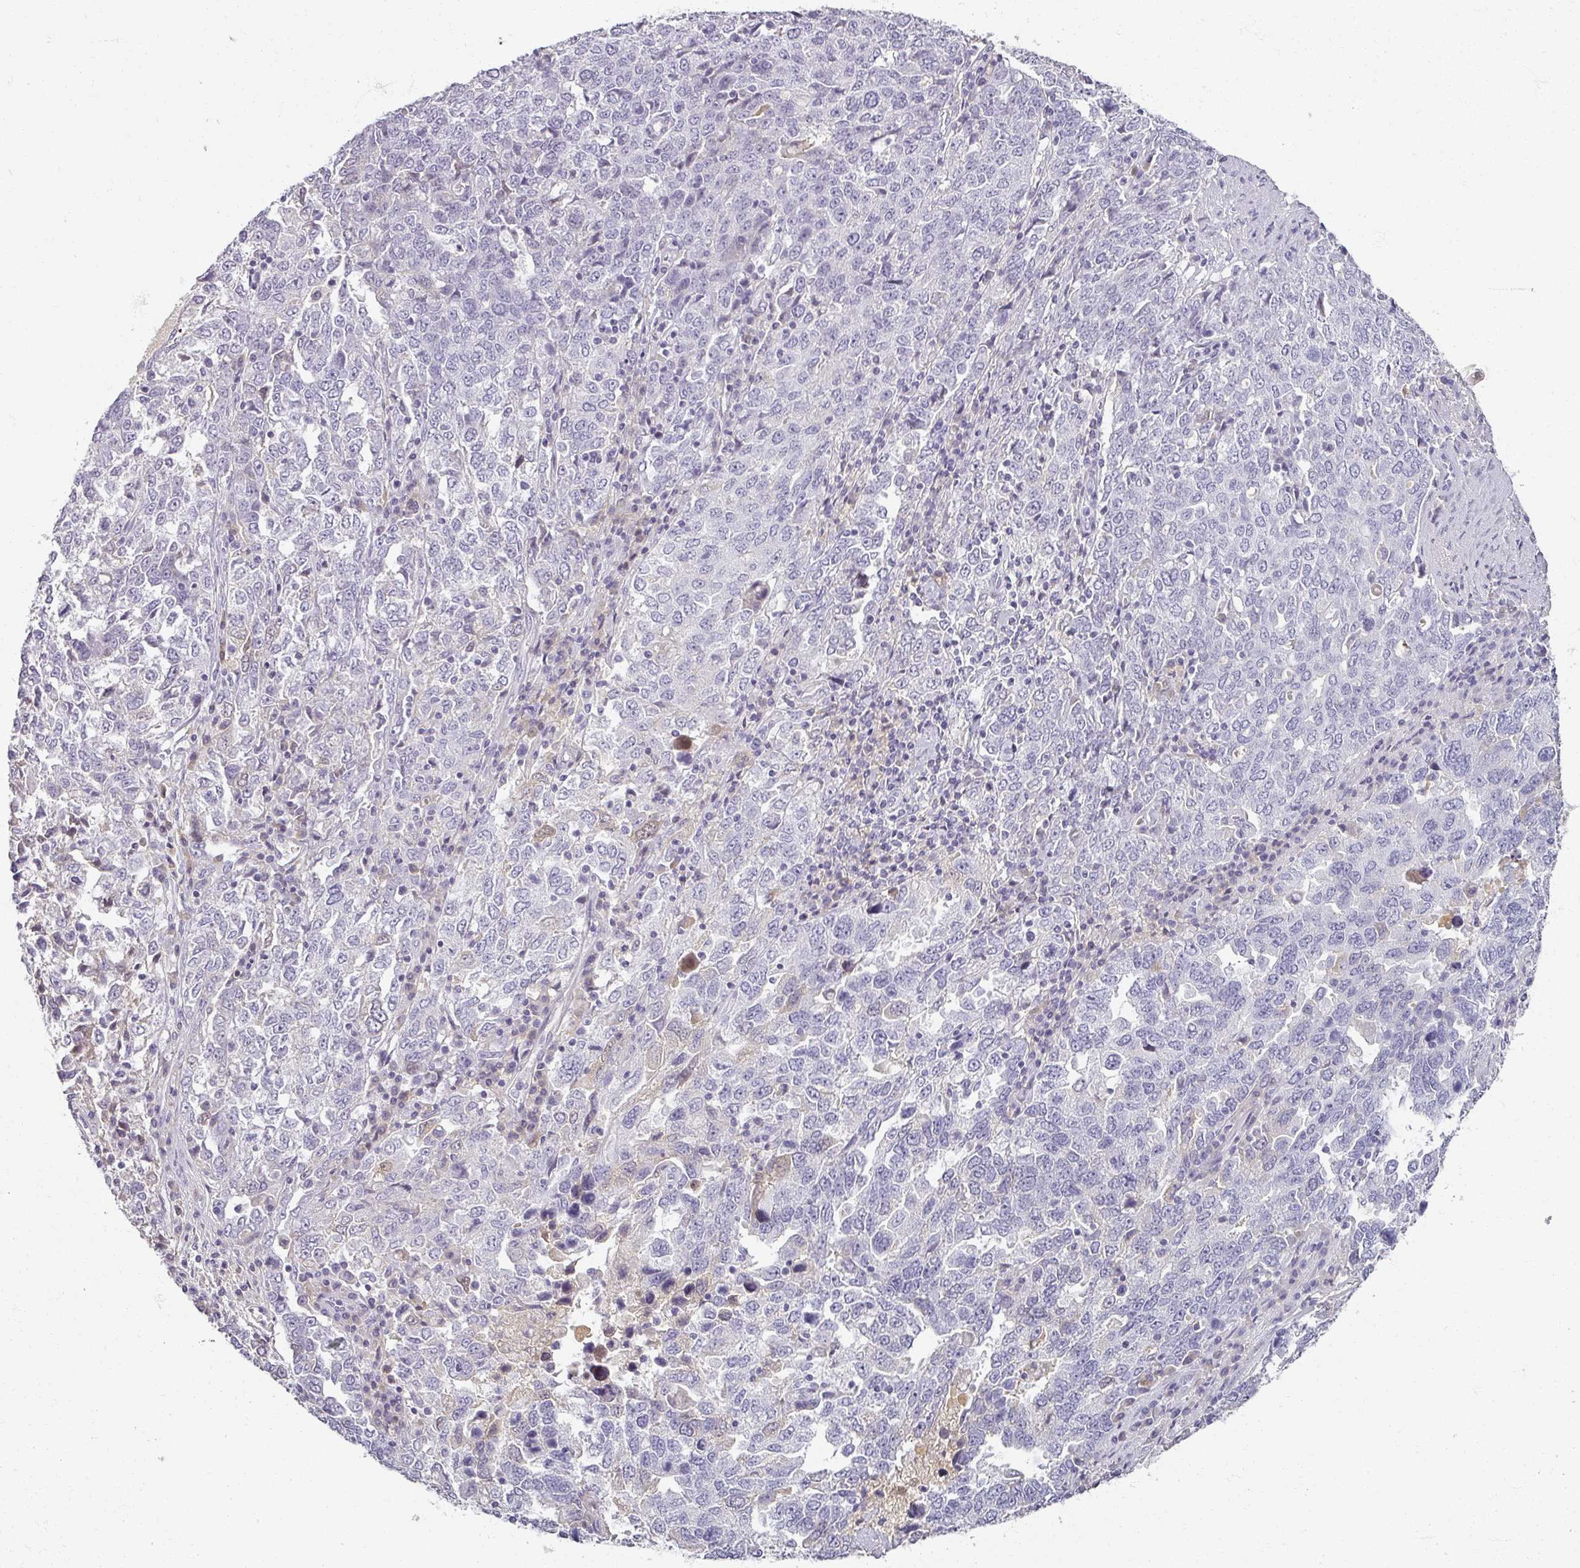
{"staining": {"intensity": "negative", "quantity": "none", "location": "none"}, "tissue": "ovarian cancer", "cell_type": "Tumor cells", "image_type": "cancer", "snomed": [{"axis": "morphology", "description": "Carcinoma, endometroid"}, {"axis": "topography", "description": "Ovary"}], "caption": "High power microscopy micrograph of an immunohistochemistry (IHC) image of ovarian cancer, revealing no significant staining in tumor cells.", "gene": "REG3G", "patient": {"sex": "female", "age": 62}}